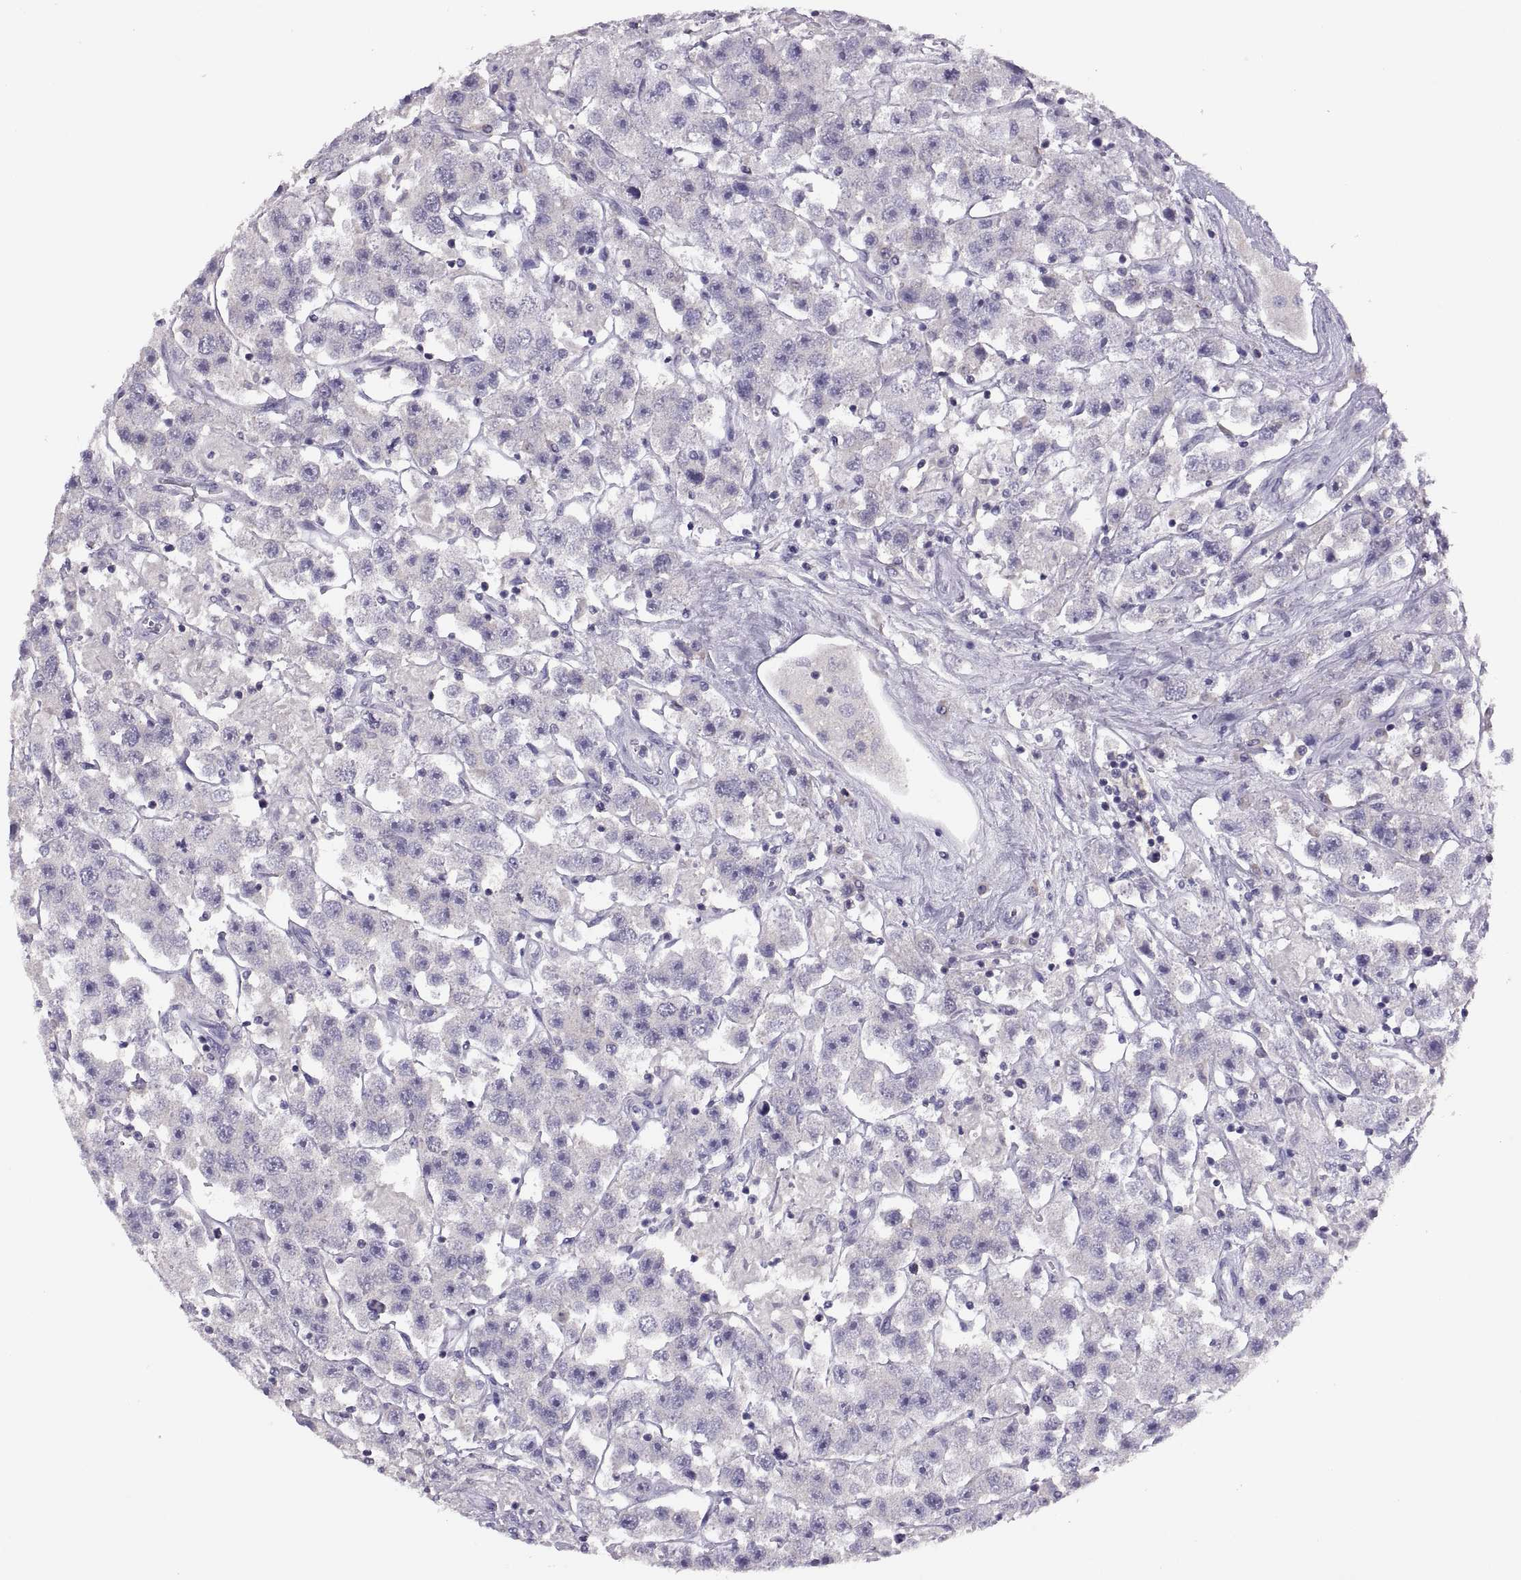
{"staining": {"intensity": "negative", "quantity": "none", "location": "none"}, "tissue": "testis cancer", "cell_type": "Tumor cells", "image_type": "cancer", "snomed": [{"axis": "morphology", "description": "Seminoma, NOS"}, {"axis": "topography", "description": "Testis"}], "caption": "Tumor cells show no significant protein expression in testis seminoma. (DAB immunohistochemistry (IHC) with hematoxylin counter stain).", "gene": "TBX19", "patient": {"sex": "male", "age": 45}}